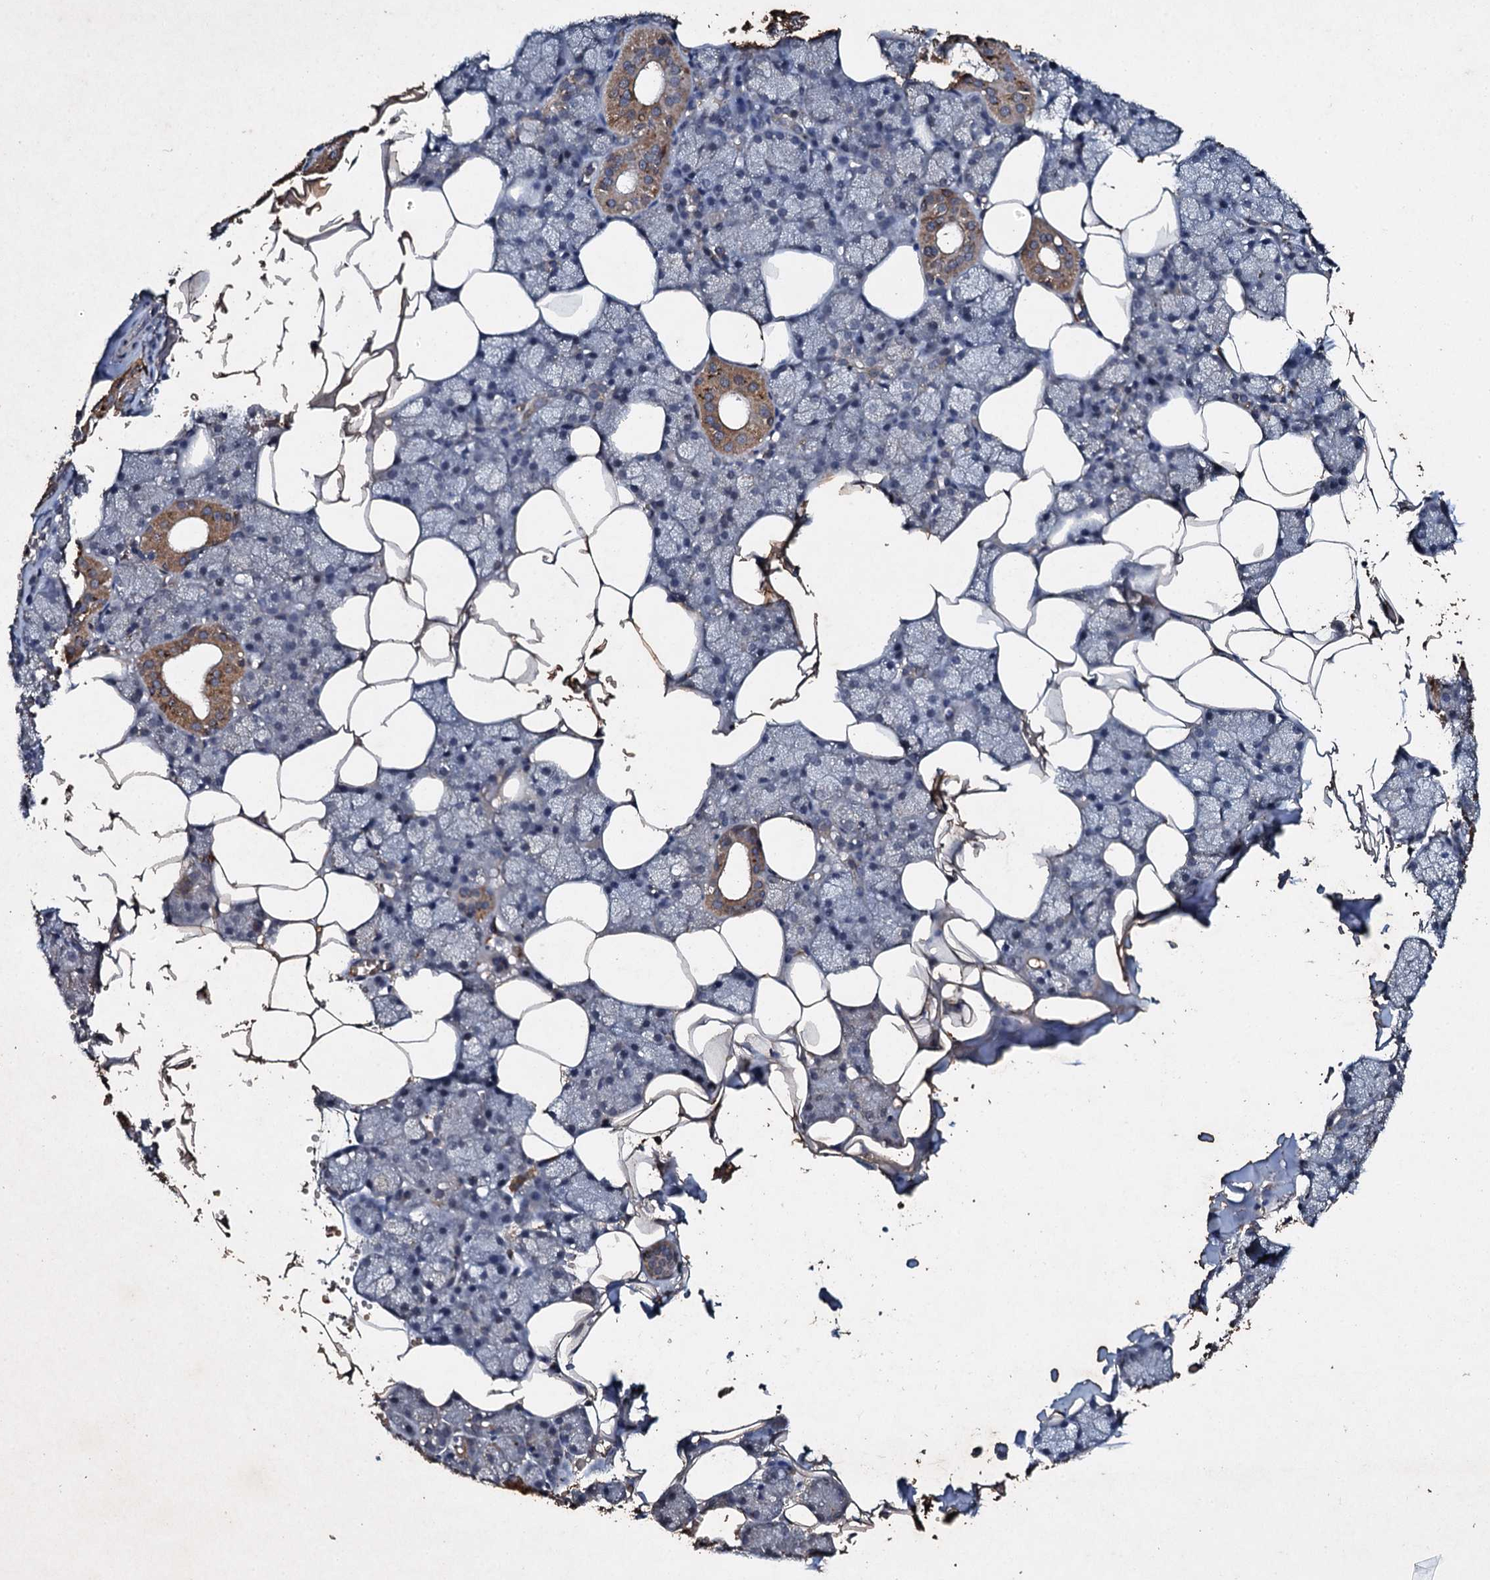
{"staining": {"intensity": "strong", "quantity": "<25%", "location": "cytoplasmic/membranous"}, "tissue": "salivary gland", "cell_type": "Glandular cells", "image_type": "normal", "snomed": [{"axis": "morphology", "description": "Normal tissue, NOS"}, {"axis": "topography", "description": "Salivary gland"}], "caption": "Immunohistochemical staining of unremarkable human salivary gland shows medium levels of strong cytoplasmic/membranous expression in about <25% of glandular cells. The staining is performed using DAB brown chromogen to label protein expression. The nuclei are counter-stained blue using hematoxylin.", "gene": "ADAMTS10", "patient": {"sex": "male", "age": 62}}